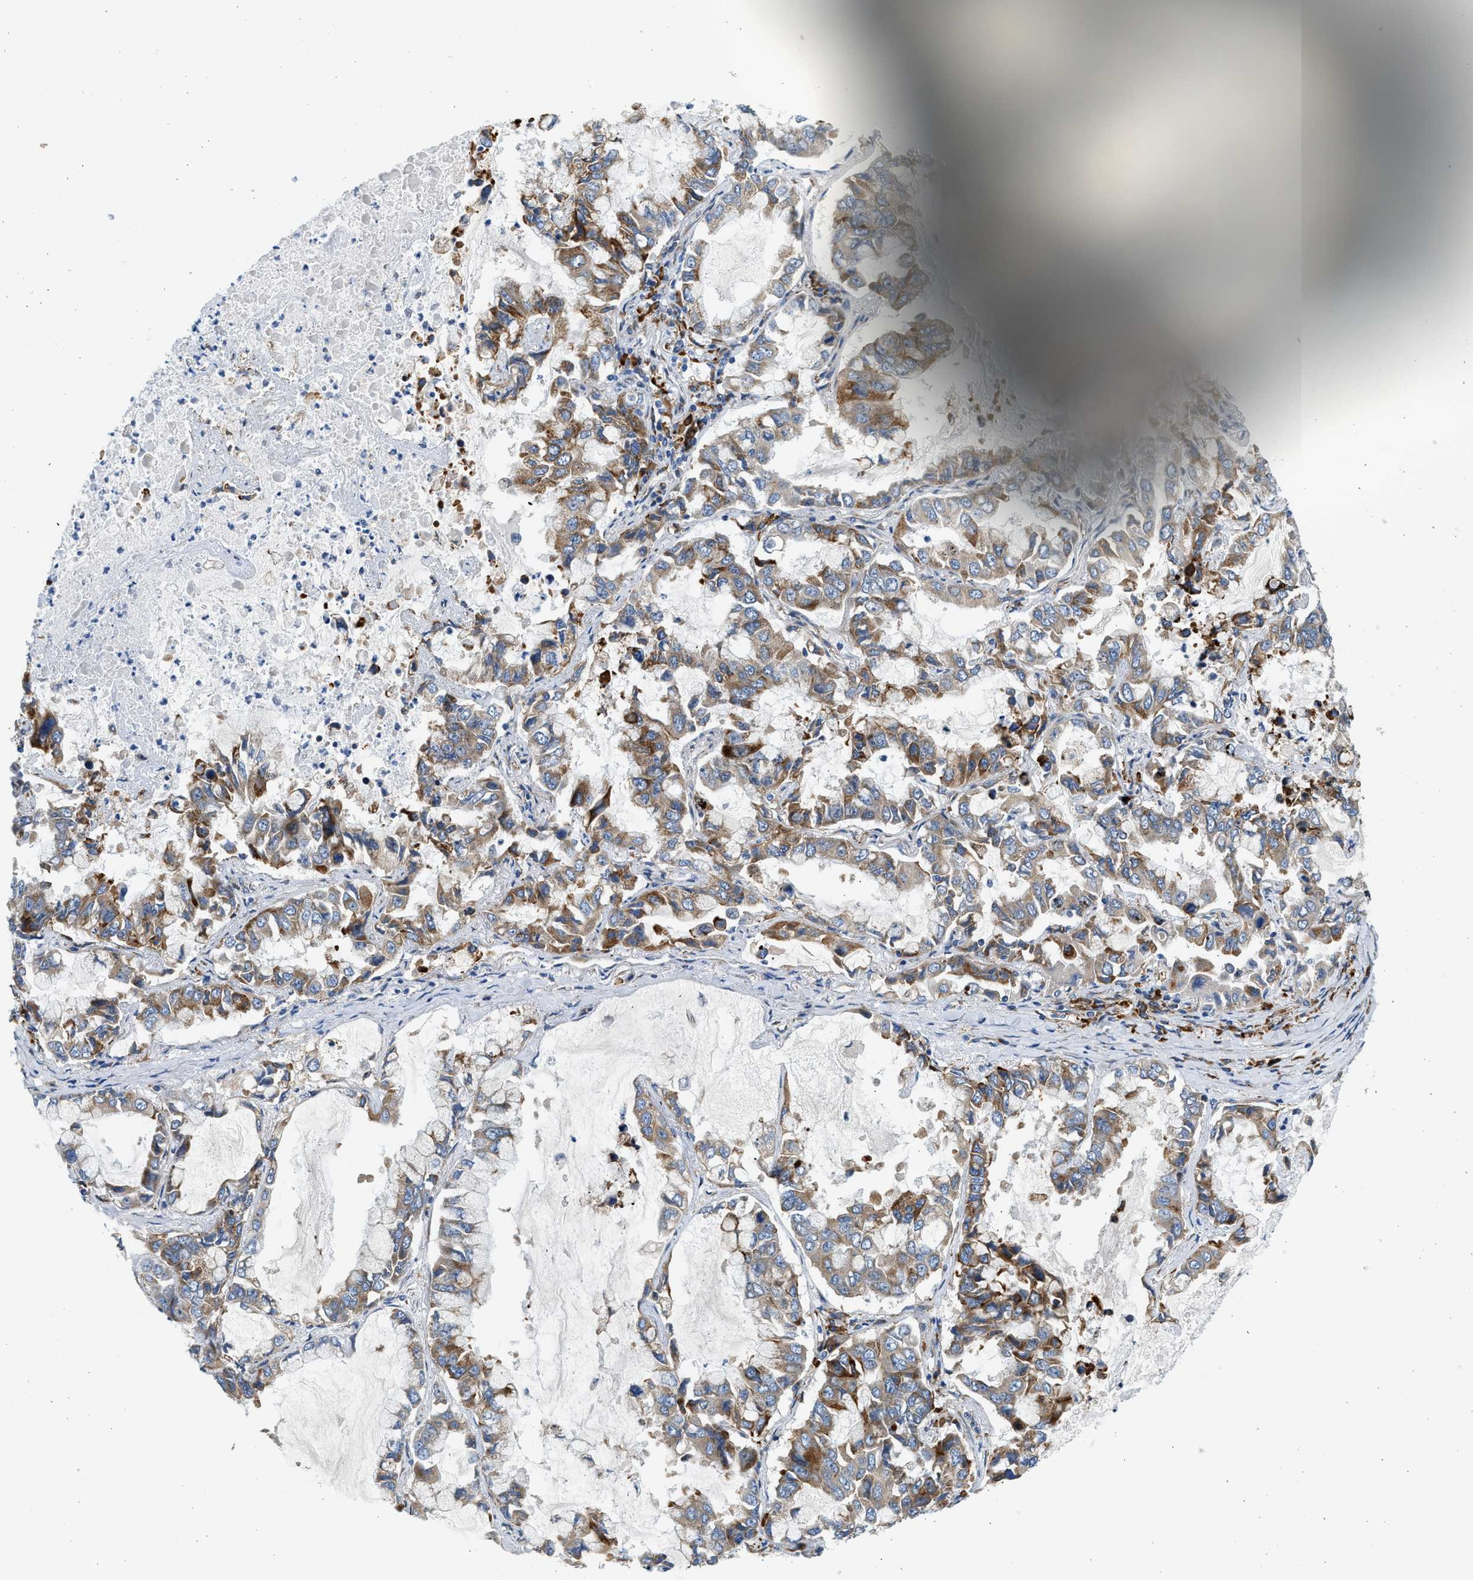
{"staining": {"intensity": "moderate", "quantity": ">75%", "location": "cytoplasmic/membranous"}, "tissue": "lung cancer", "cell_type": "Tumor cells", "image_type": "cancer", "snomed": [{"axis": "morphology", "description": "Adenocarcinoma, NOS"}, {"axis": "topography", "description": "Lung"}], "caption": "High-magnification brightfield microscopy of lung cancer (adenocarcinoma) stained with DAB (3,3'-diaminobenzidine) (brown) and counterstained with hematoxylin (blue). tumor cells exhibit moderate cytoplasmic/membranous staining is identified in about>75% of cells. (Brightfield microscopy of DAB IHC at high magnification).", "gene": "CNTN6", "patient": {"sex": "male", "age": 64}}